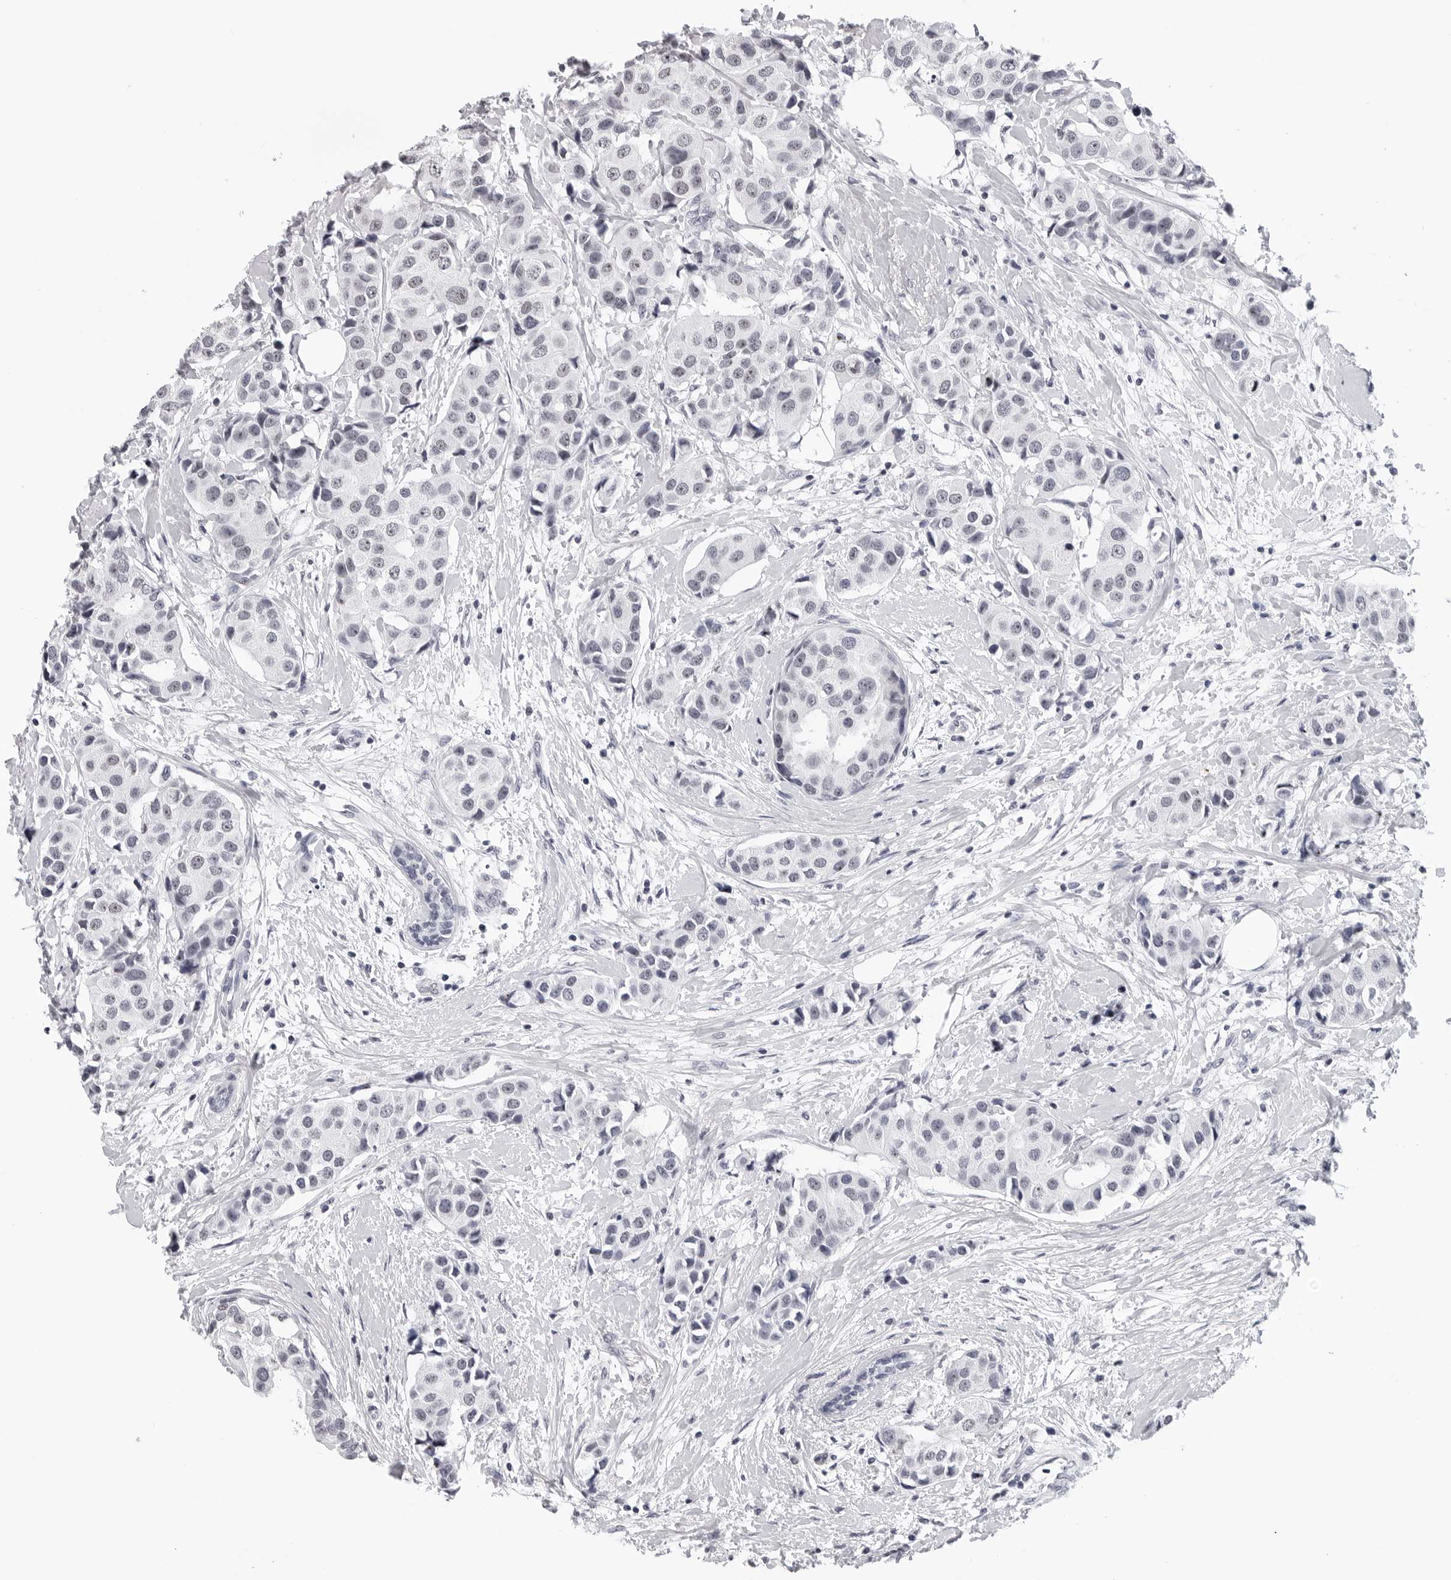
{"staining": {"intensity": "negative", "quantity": "none", "location": "none"}, "tissue": "breast cancer", "cell_type": "Tumor cells", "image_type": "cancer", "snomed": [{"axis": "morphology", "description": "Normal tissue, NOS"}, {"axis": "morphology", "description": "Duct carcinoma"}, {"axis": "topography", "description": "Breast"}], "caption": "Tumor cells show no significant protein expression in infiltrating ductal carcinoma (breast). The staining was performed using DAB to visualize the protein expression in brown, while the nuclei were stained in blue with hematoxylin (Magnification: 20x).", "gene": "GNL2", "patient": {"sex": "female", "age": 39}}